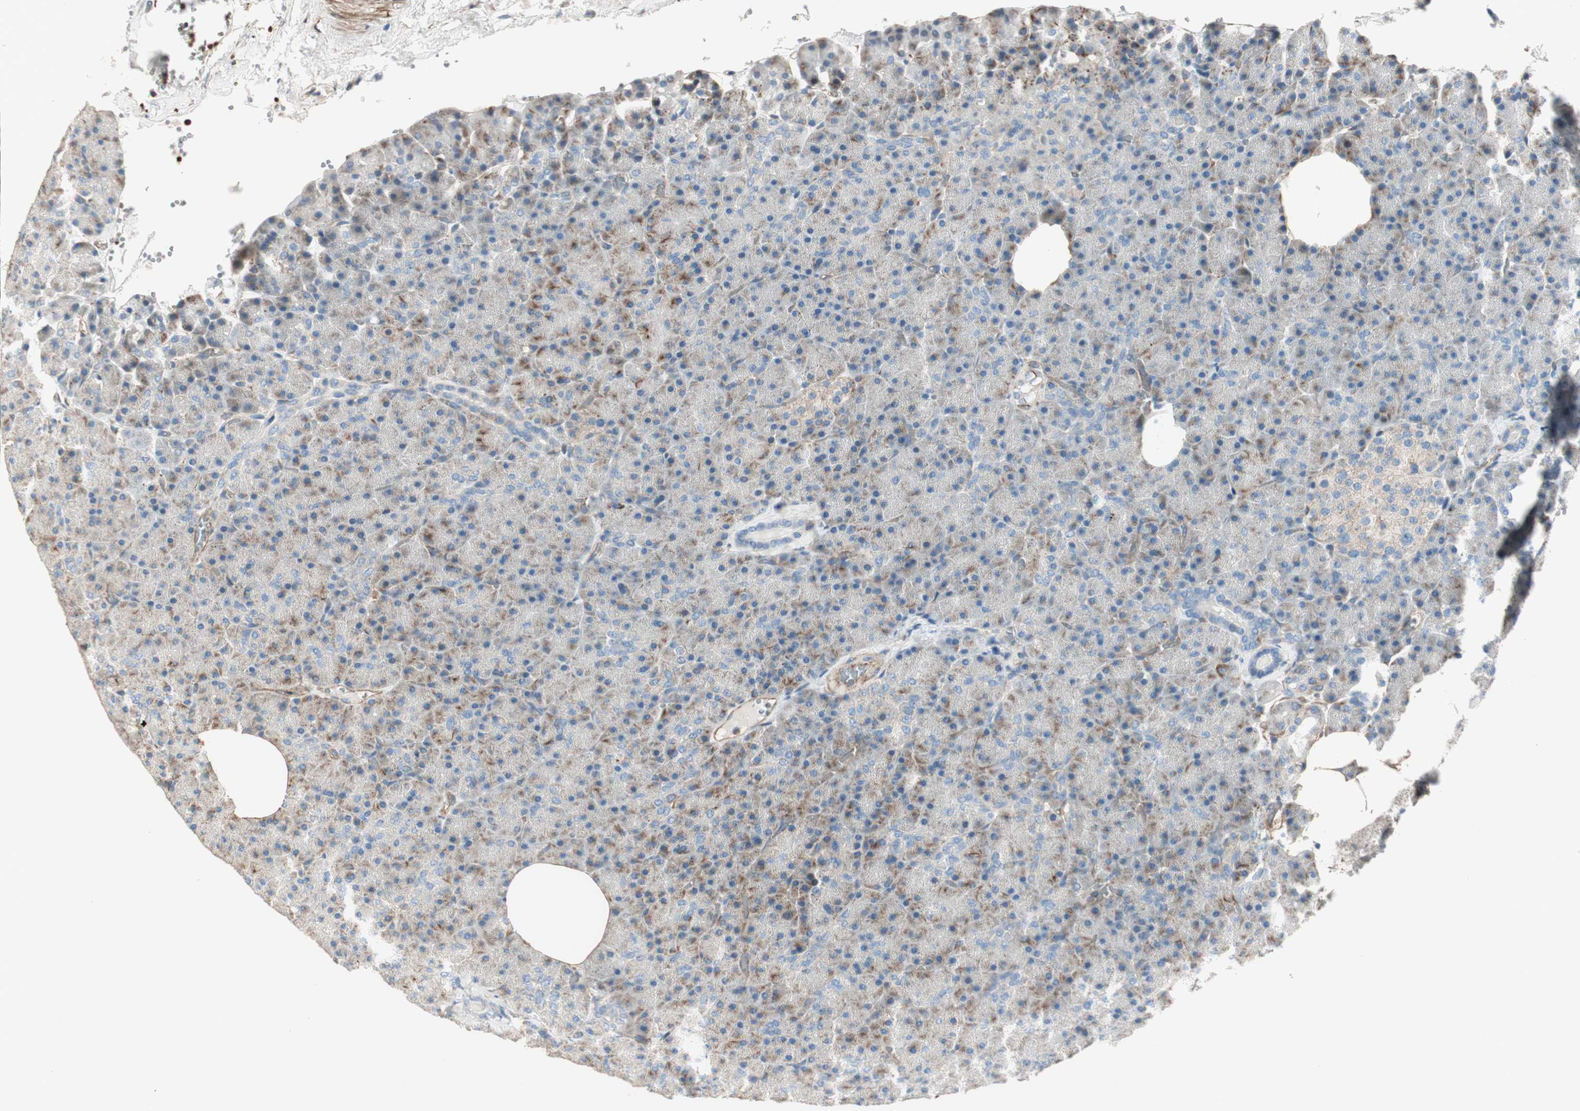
{"staining": {"intensity": "weak", "quantity": "25%-75%", "location": "cytoplasmic/membranous"}, "tissue": "pancreas", "cell_type": "Exocrine glandular cells", "image_type": "normal", "snomed": [{"axis": "morphology", "description": "Normal tissue, NOS"}, {"axis": "topography", "description": "Pancreas"}], "caption": "Immunohistochemistry (IHC) (DAB (3,3'-diaminobenzidine)) staining of unremarkable human pancreas reveals weak cytoplasmic/membranous protein positivity in approximately 25%-75% of exocrine glandular cells. (brown staining indicates protein expression, while blue staining denotes nuclei).", "gene": "SRCIN1", "patient": {"sex": "female", "age": 35}}